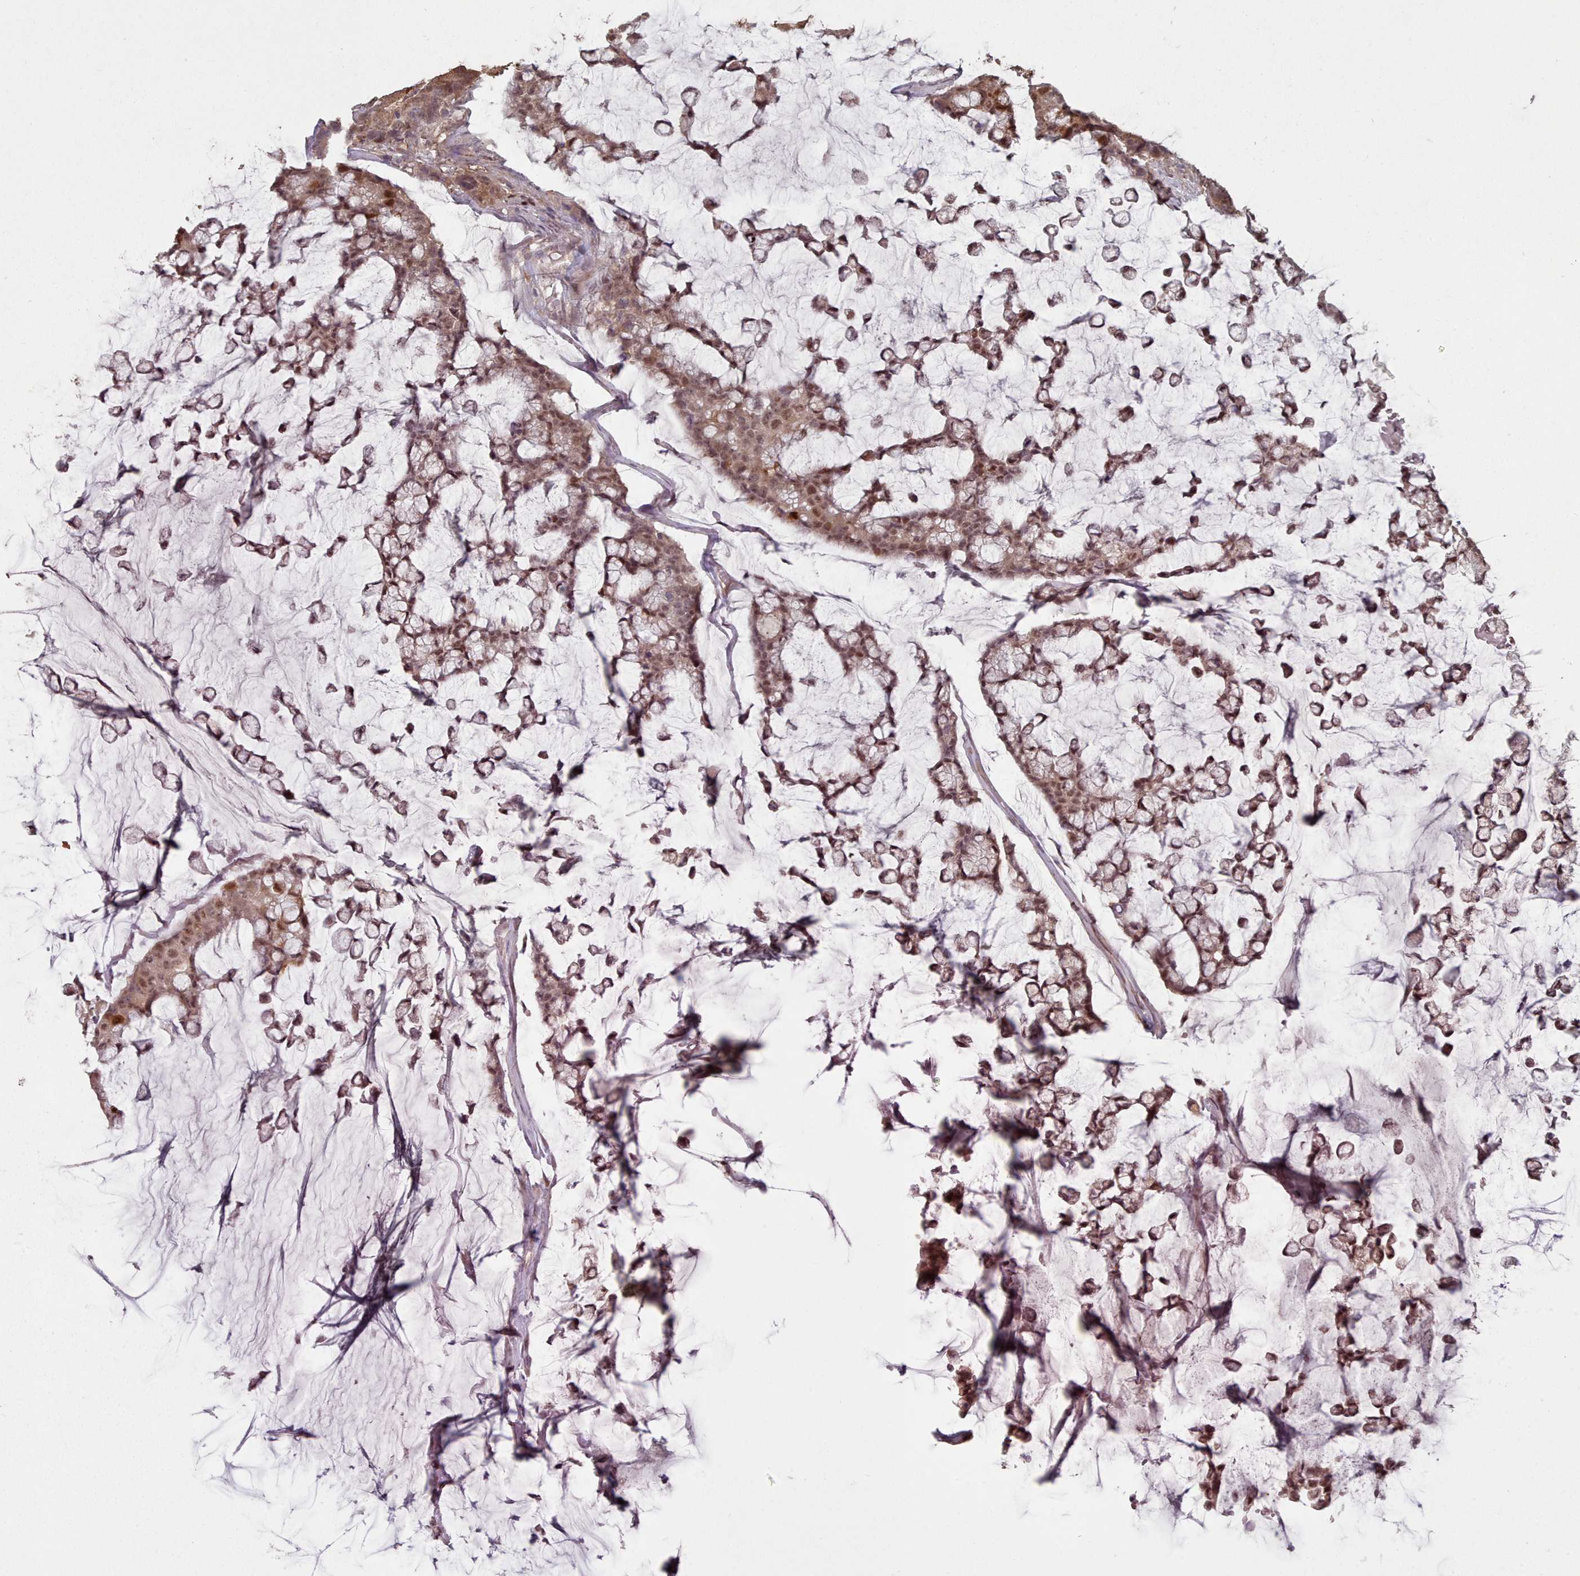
{"staining": {"intensity": "moderate", "quantity": "25%-75%", "location": "cytoplasmic/membranous,nuclear"}, "tissue": "colorectal cancer", "cell_type": "Tumor cells", "image_type": "cancer", "snomed": [{"axis": "morphology", "description": "Adenocarcinoma, NOS"}, {"axis": "topography", "description": "Colon"}], "caption": "High-power microscopy captured an immunohistochemistry photomicrograph of colorectal cancer (adenocarcinoma), revealing moderate cytoplasmic/membranous and nuclear positivity in about 25%-75% of tumor cells.", "gene": "ERCC6L", "patient": {"sex": "female", "age": 84}}